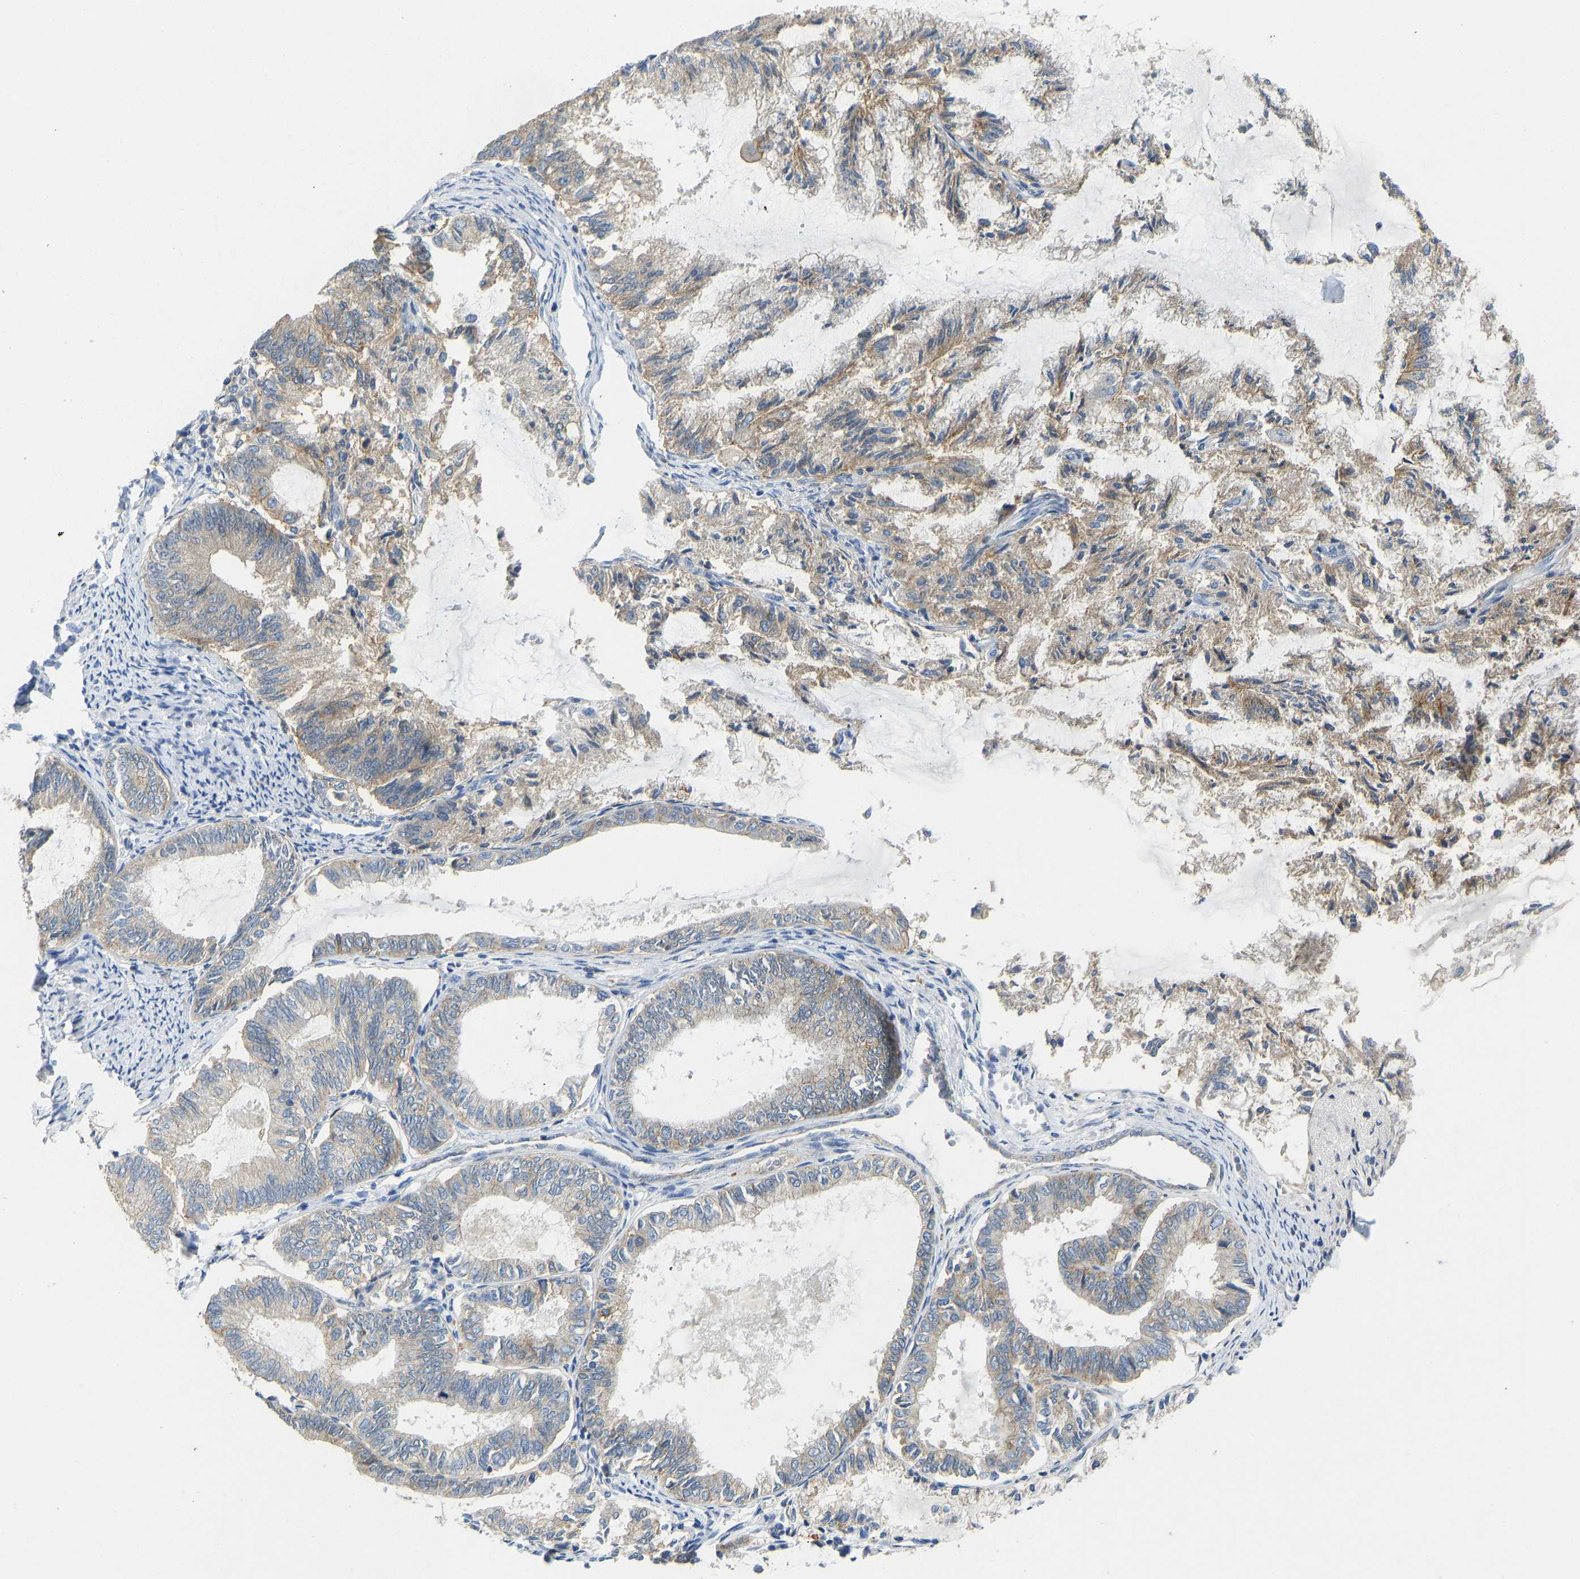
{"staining": {"intensity": "moderate", "quantity": "25%-75%", "location": "cytoplasmic/membranous"}, "tissue": "endometrial cancer", "cell_type": "Tumor cells", "image_type": "cancer", "snomed": [{"axis": "morphology", "description": "Adenocarcinoma, NOS"}, {"axis": "topography", "description": "Endometrium"}], "caption": "About 25%-75% of tumor cells in endometrial adenocarcinoma reveal moderate cytoplasmic/membranous protein staining as visualized by brown immunohistochemical staining.", "gene": "NDRG3", "patient": {"sex": "female", "age": 86}}